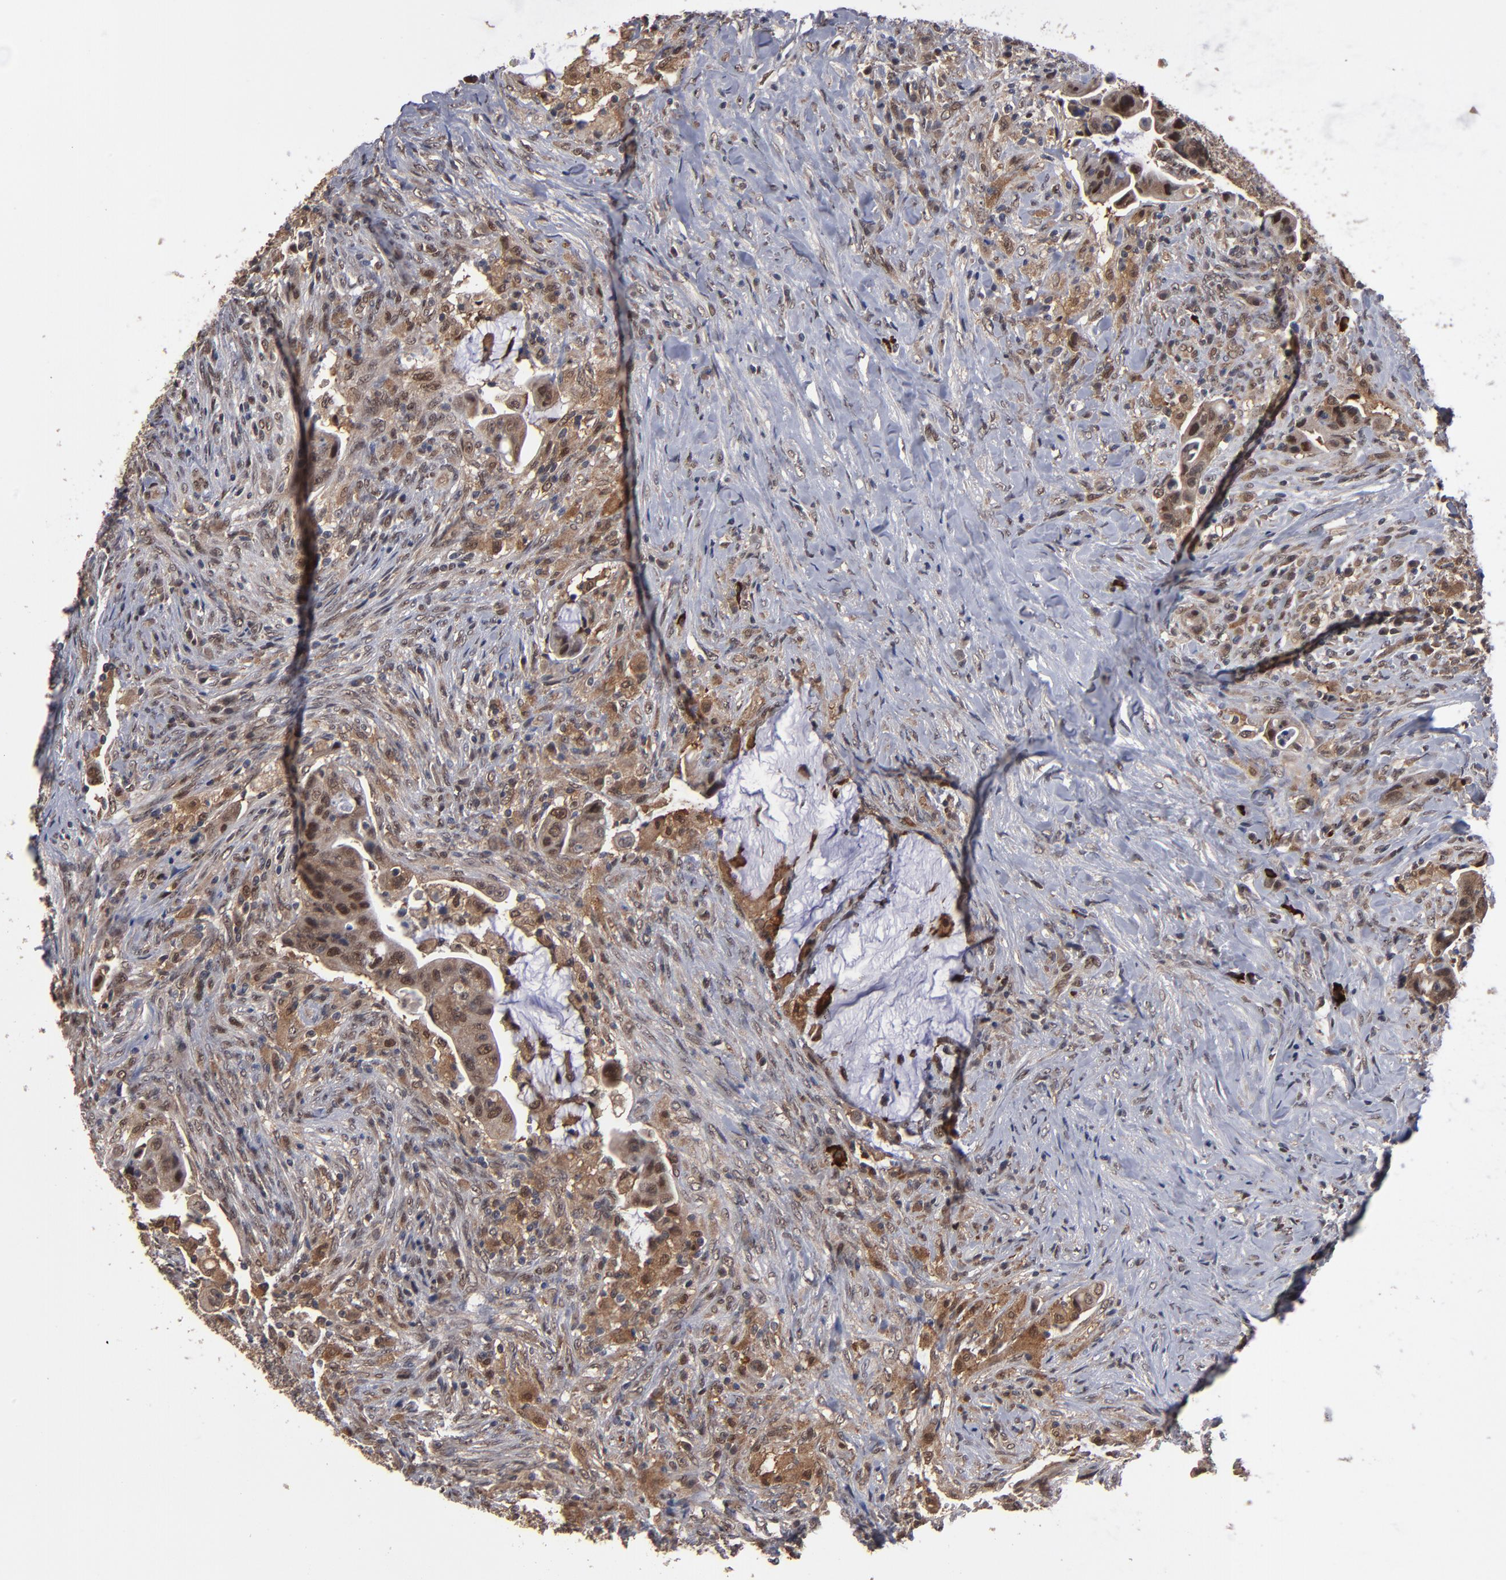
{"staining": {"intensity": "moderate", "quantity": ">75%", "location": "cytoplasmic/membranous,nuclear"}, "tissue": "colorectal cancer", "cell_type": "Tumor cells", "image_type": "cancer", "snomed": [{"axis": "morphology", "description": "Adenocarcinoma, NOS"}, {"axis": "topography", "description": "Rectum"}], "caption": "Approximately >75% of tumor cells in colorectal adenocarcinoma show moderate cytoplasmic/membranous and nuclear protein staining as visualized by brown immunohistochemical staining.", "gene": "HUWE1", "patient": {"sex": "female", "age": 71}}